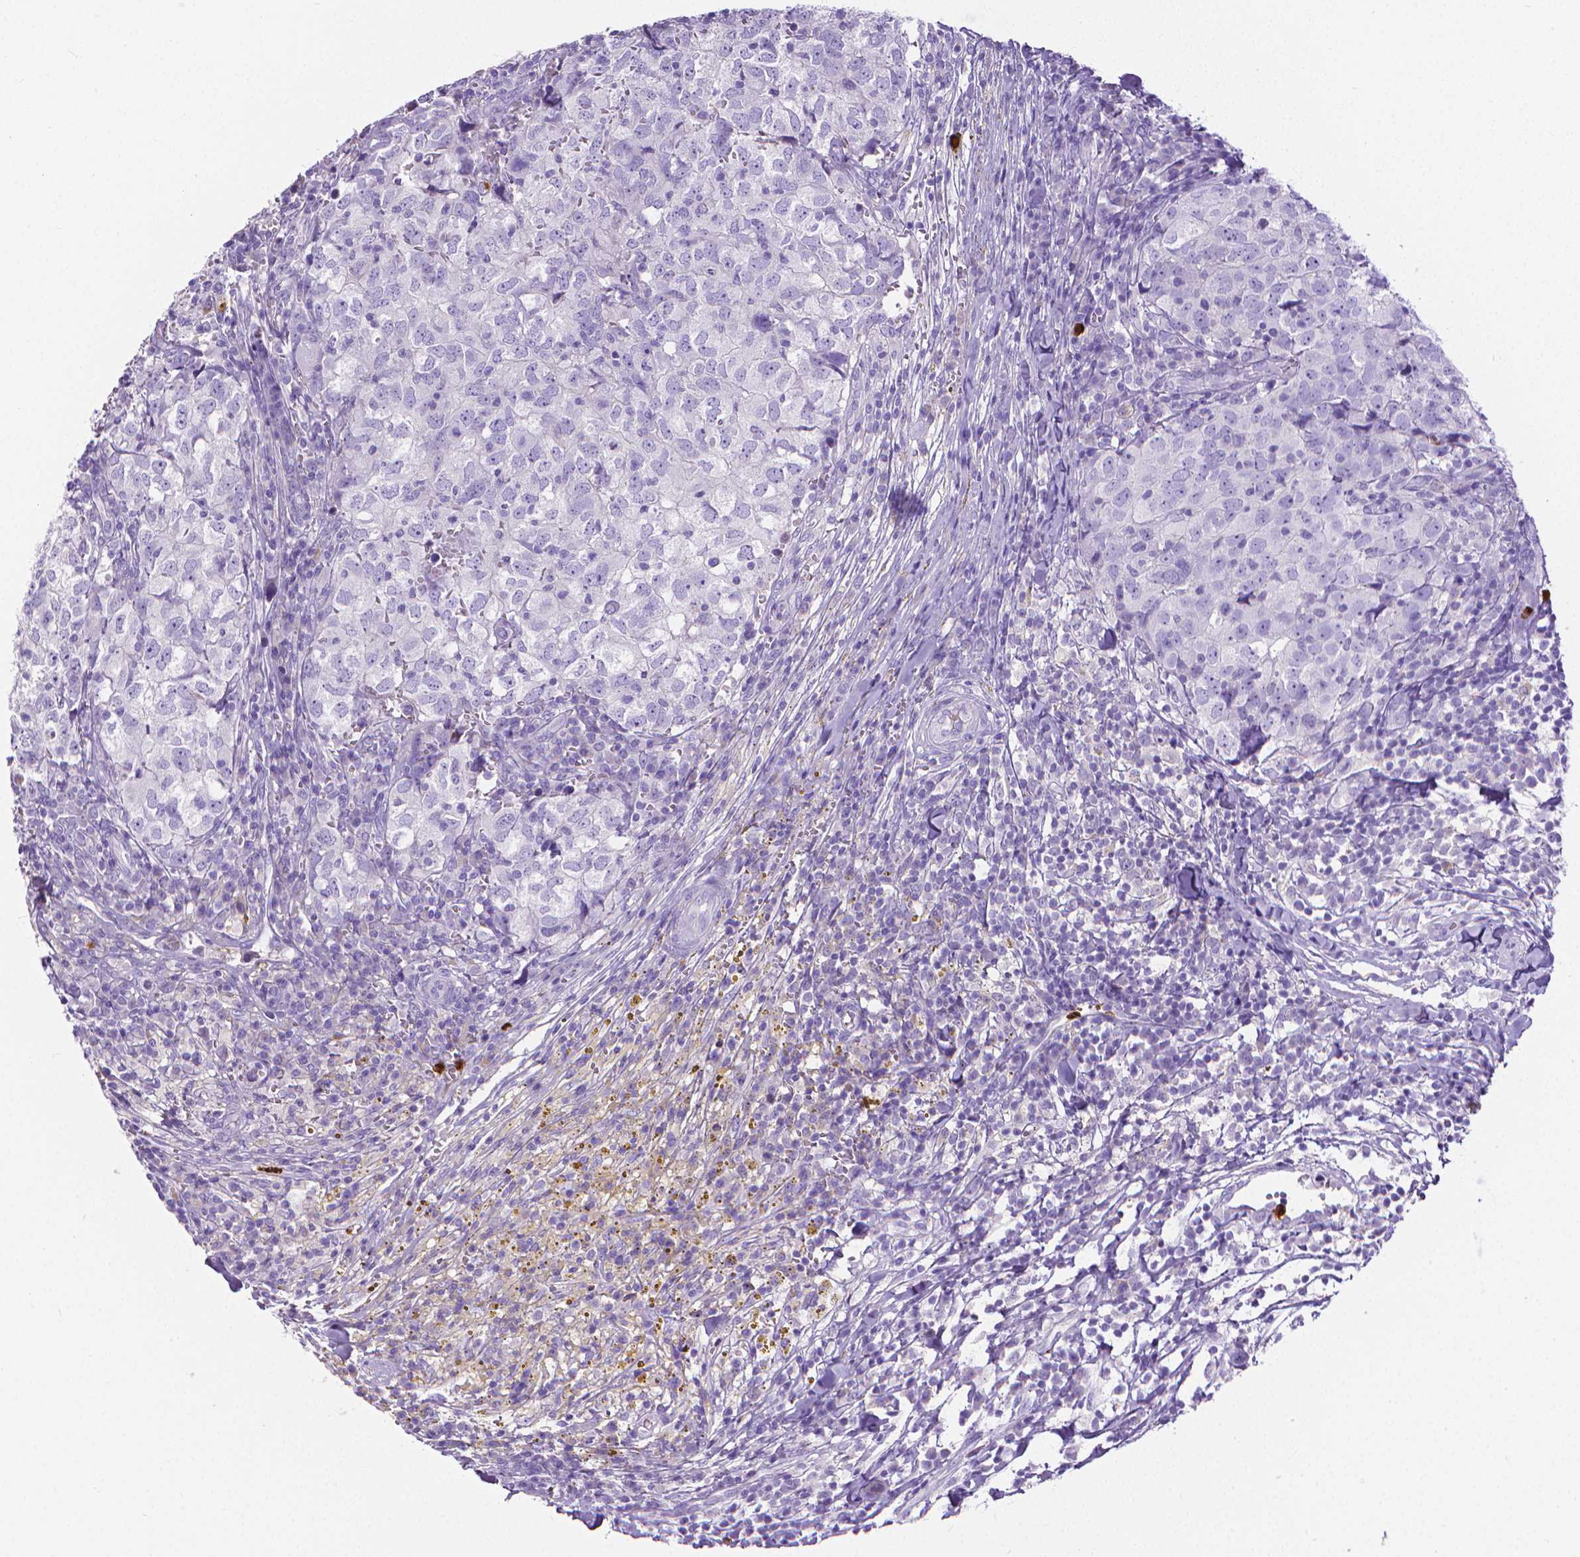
{"staining": {"intensity": "negative", "quantity": "none", "location": "none"}, "tissue": "breast cancer", "cell_type": "Tumor cells", "image_type": "cancer", "snomed": [{"axis": "morphology", "description": "Duct carcinoma"}, {"axis": "topography", "description": "Breast"}], "caption": "Tumor cells are negative for protein expression in human breast cancer (invasive ductal carcinoma).", "gene": "MMP9", "patient": {"sex": "female", "age": 30}}